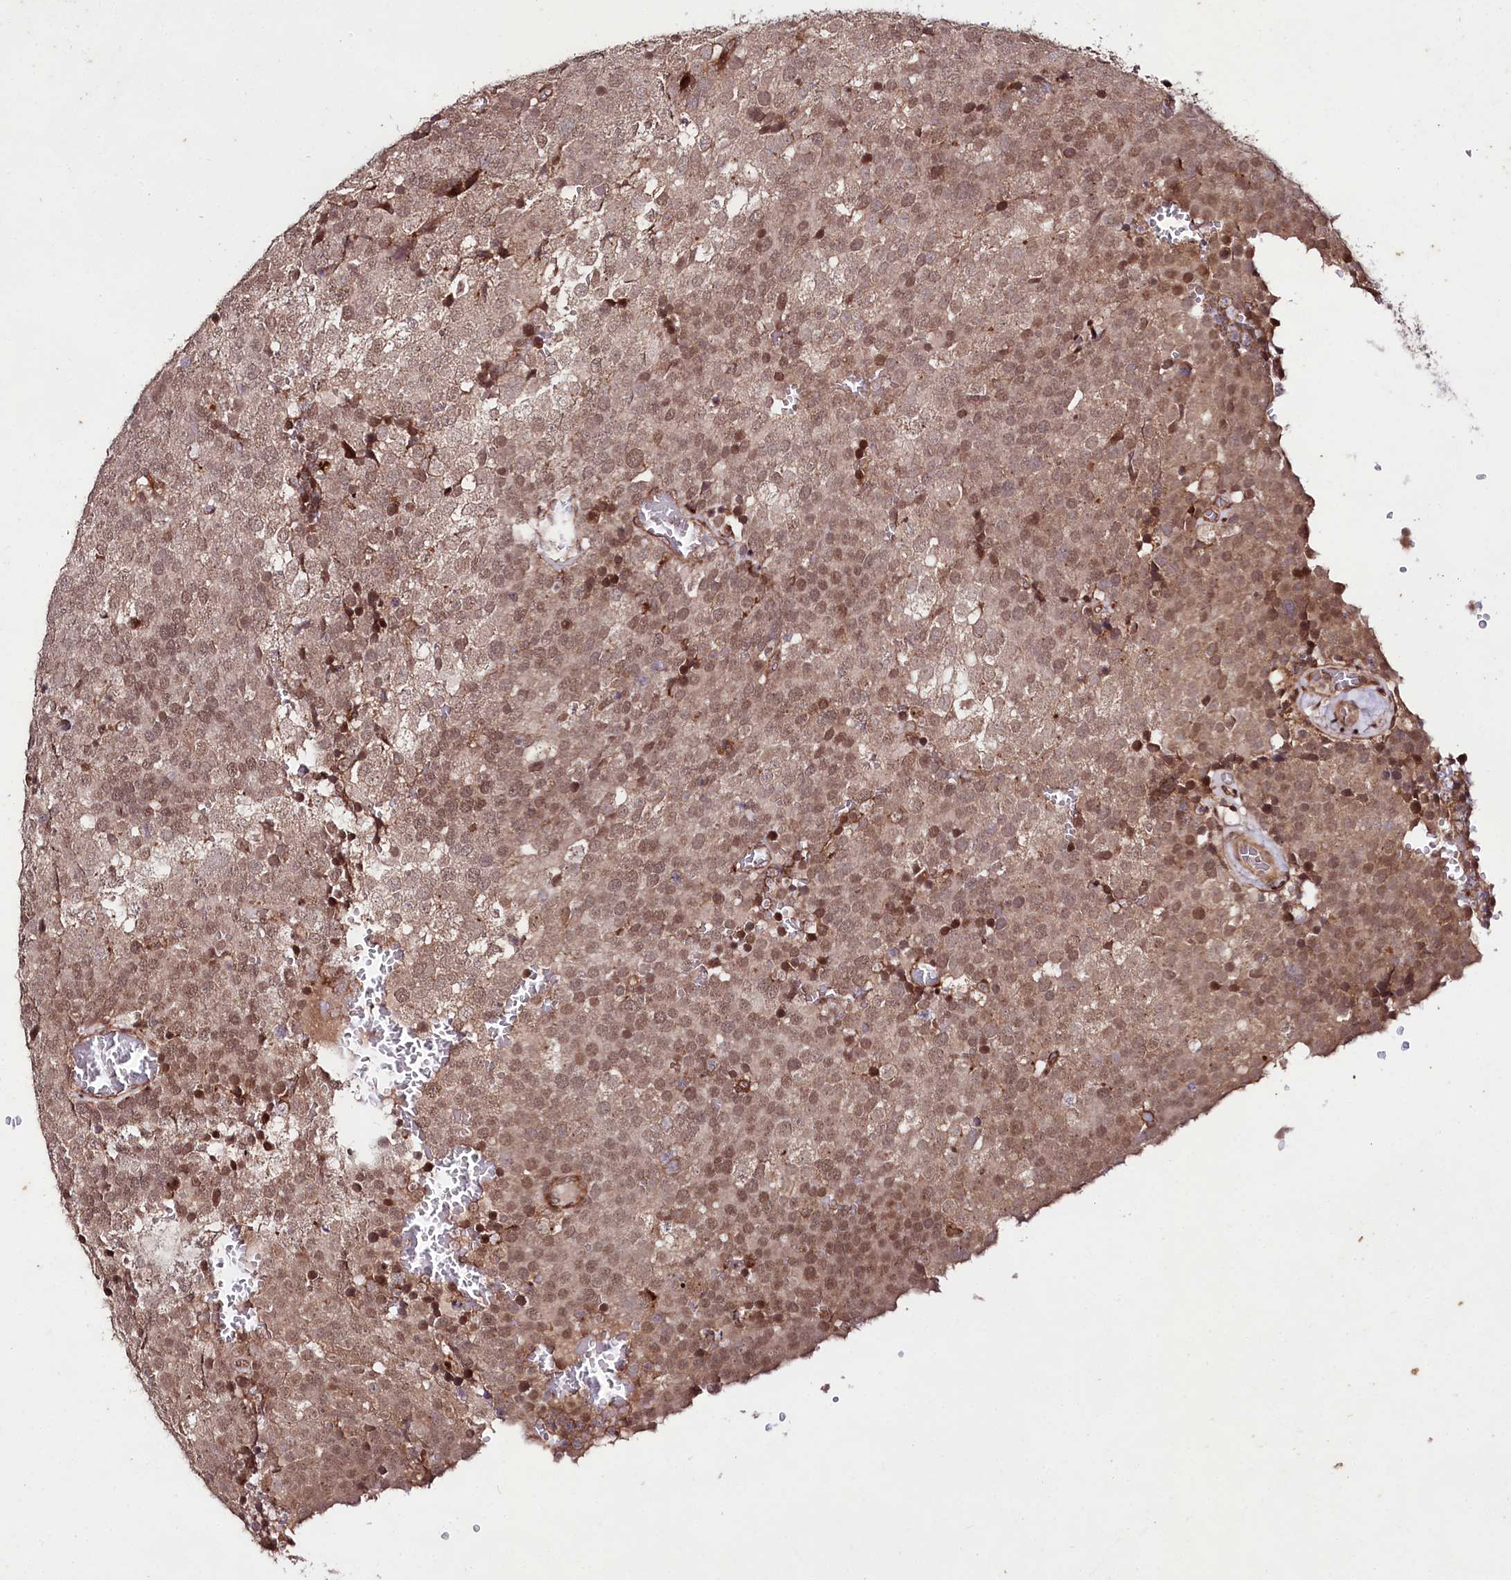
{"staining": {"intensity": "moderate", "quantity": ">75%", "location": "cytoplasmic/membranous,nuclear"}, "tissue": "testis cancer", "cell_type": "Tumor cells", "image_type": "cancer", "snomed": [{"axis": "morphology", "description": "Seminoma, NOS"}, {"axis": "topography", "description": "Testis"}], "caption": "Protein staining of seminoma (testis) tissue exhibits moderate cytoplasmic/membranous and nuclear expression in approximately >75% of tumor cells. (brown staining indicates protein expression, while blue staining denotes nuclei).", "gene": "PHLDB1", "patient": {"sex": "male", "age": 71}}